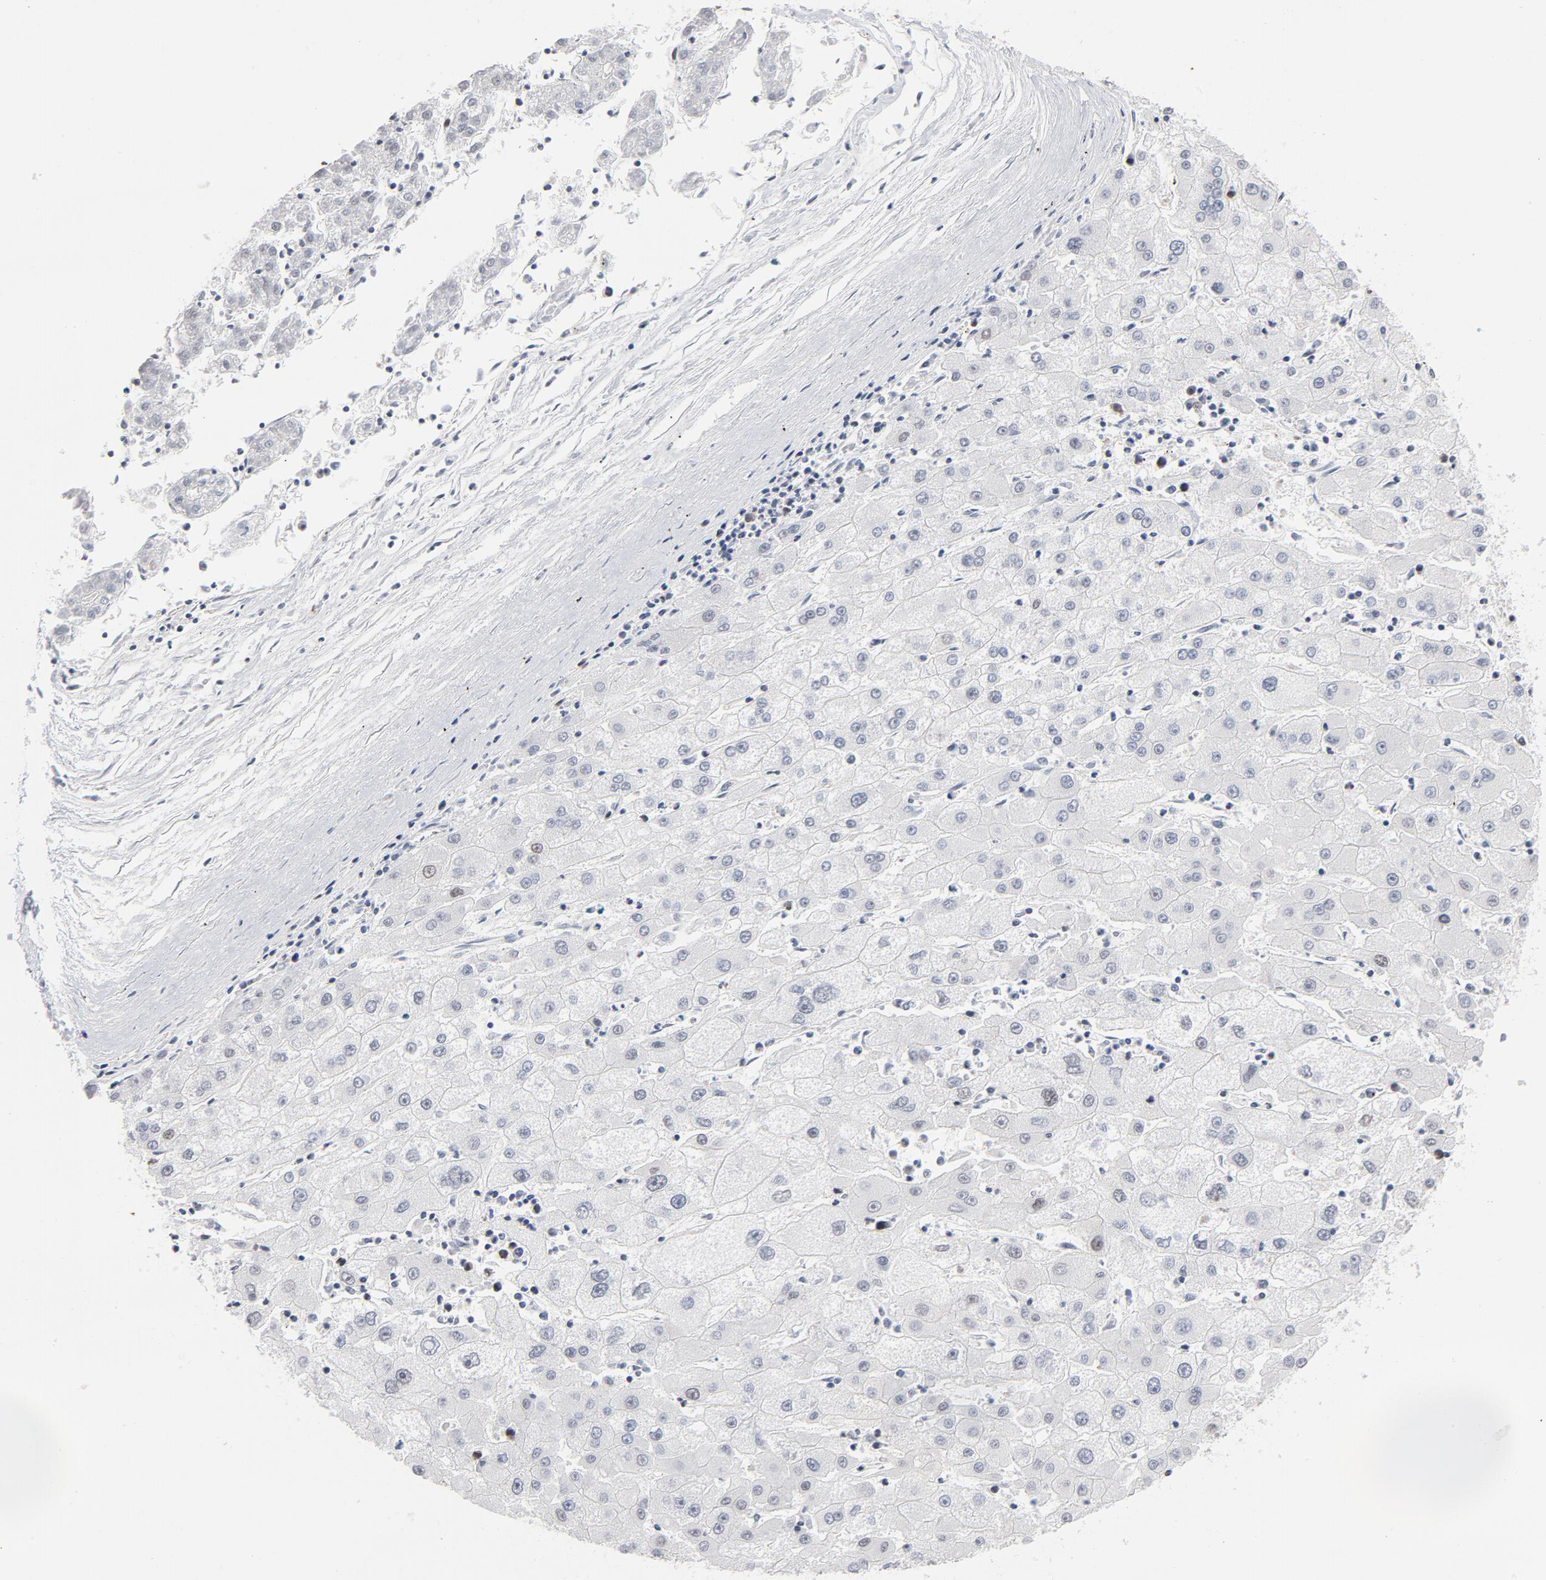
{"staining": {"intensity": "negative", "quantity": "none", "location": "none"}, "tissue": "liver cancer", "cell_type": "Tumor cells", "image_type": "cancer", "snomed": [{"axis": "morphology", "description": "Carcinoma, Hepatocellular, NOS"}, {"axis": "topography", "description": "Liver"}], "caption": "This is an IHC photomicrograph of hepatocellular carcinoma (liver). There is no positivity in tumor cells.", "gene": "RFC4", "patient": {"sex": "male", "age": 72}}